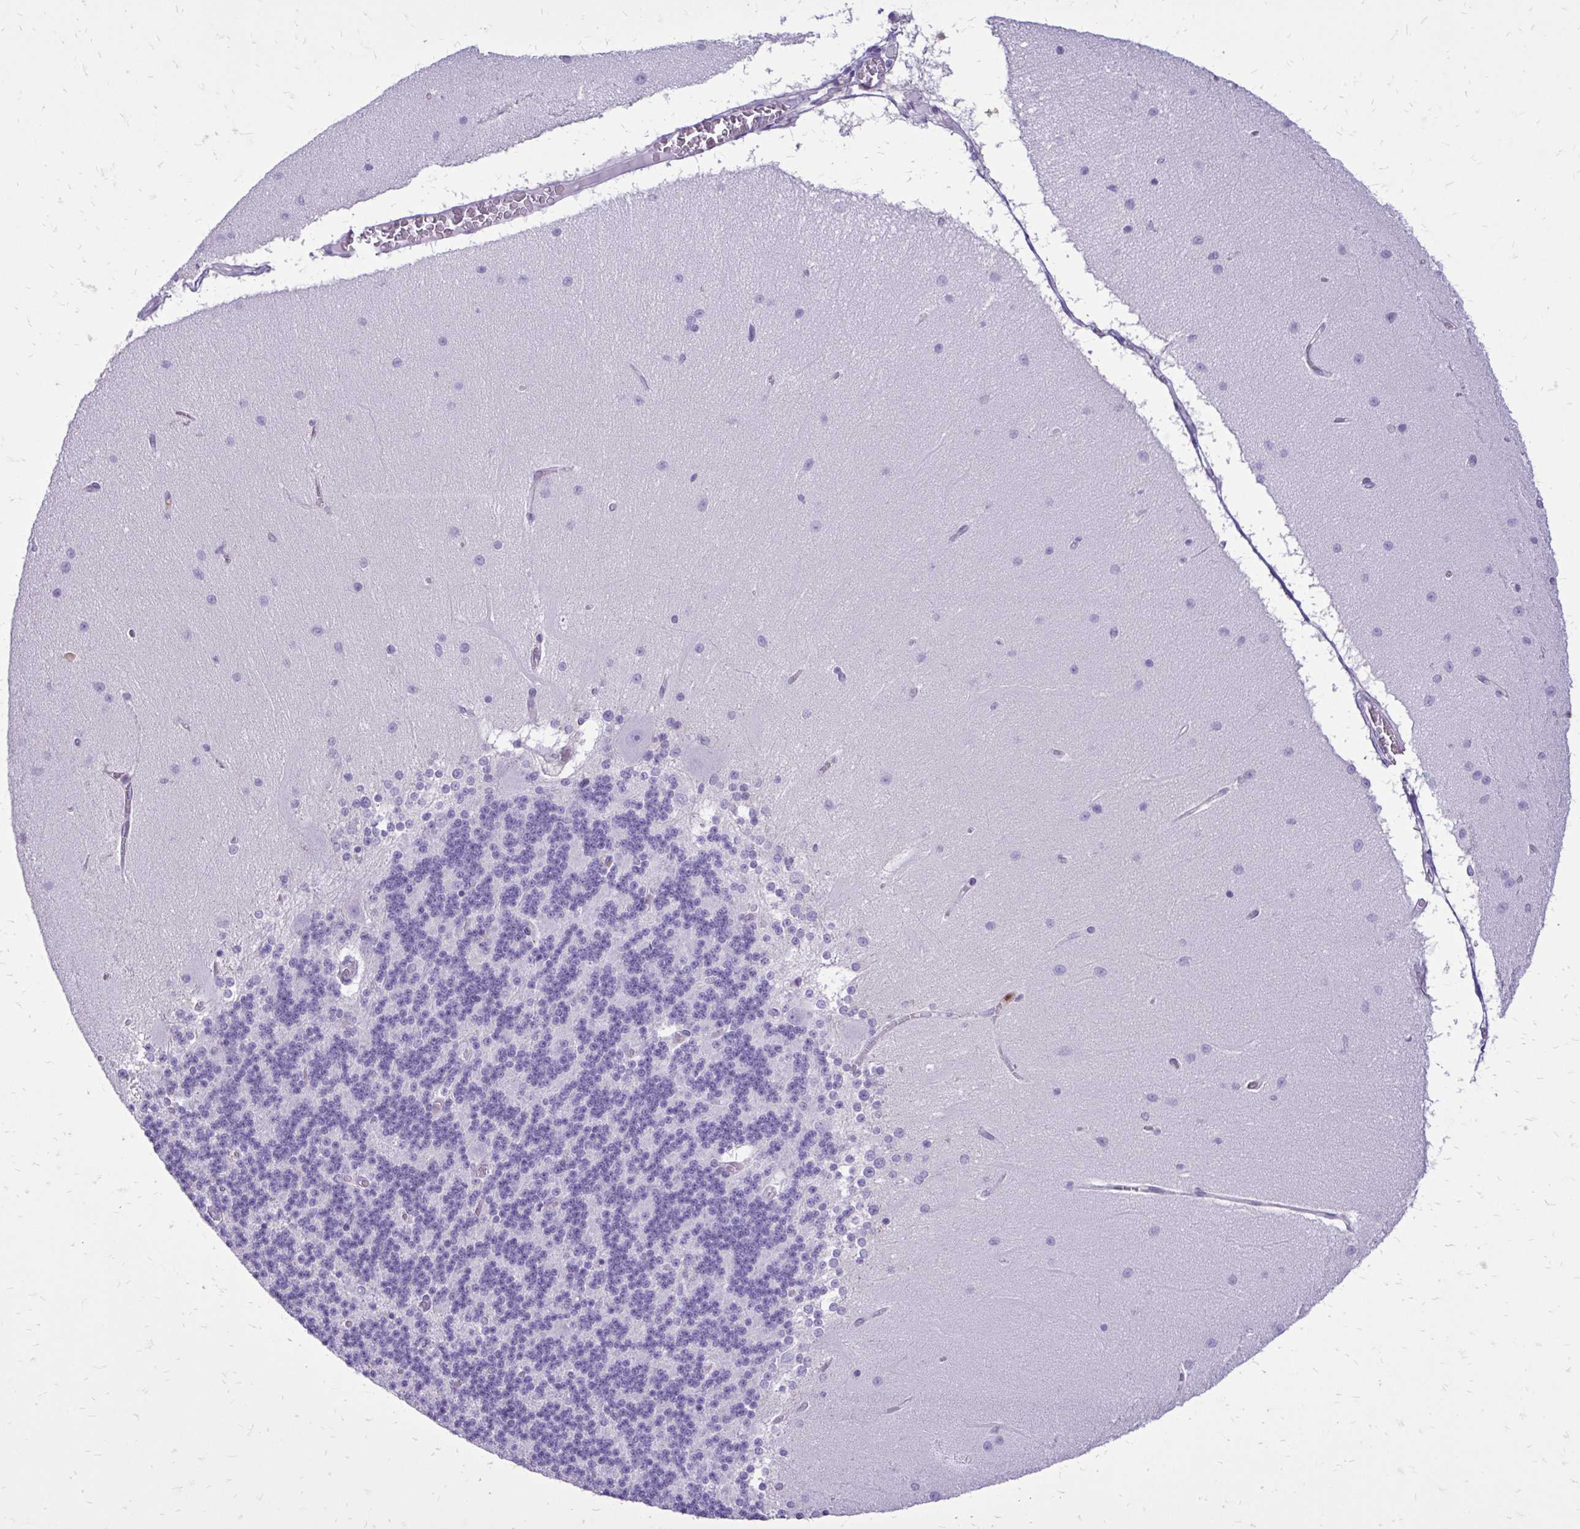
{"staining": {"intensity": "negative", "quantity": "none", "location": "none"}, "tissue": "cerebellum", "cell_type": "Cells in granular layer", "image_type": "normal", "snomed": [{"axis": "morphology", "description": "Normal tissue, NOS"}, {"axis": "topography", "description": "Cerebellum"}], "caption": "A micrograph of human cerebellum is negative for staining in cells in granular layer. (IHC, brightfield microscopy, high magnification).", "gene": "CAT", "patient": {"sex": "female", "age": 54}}